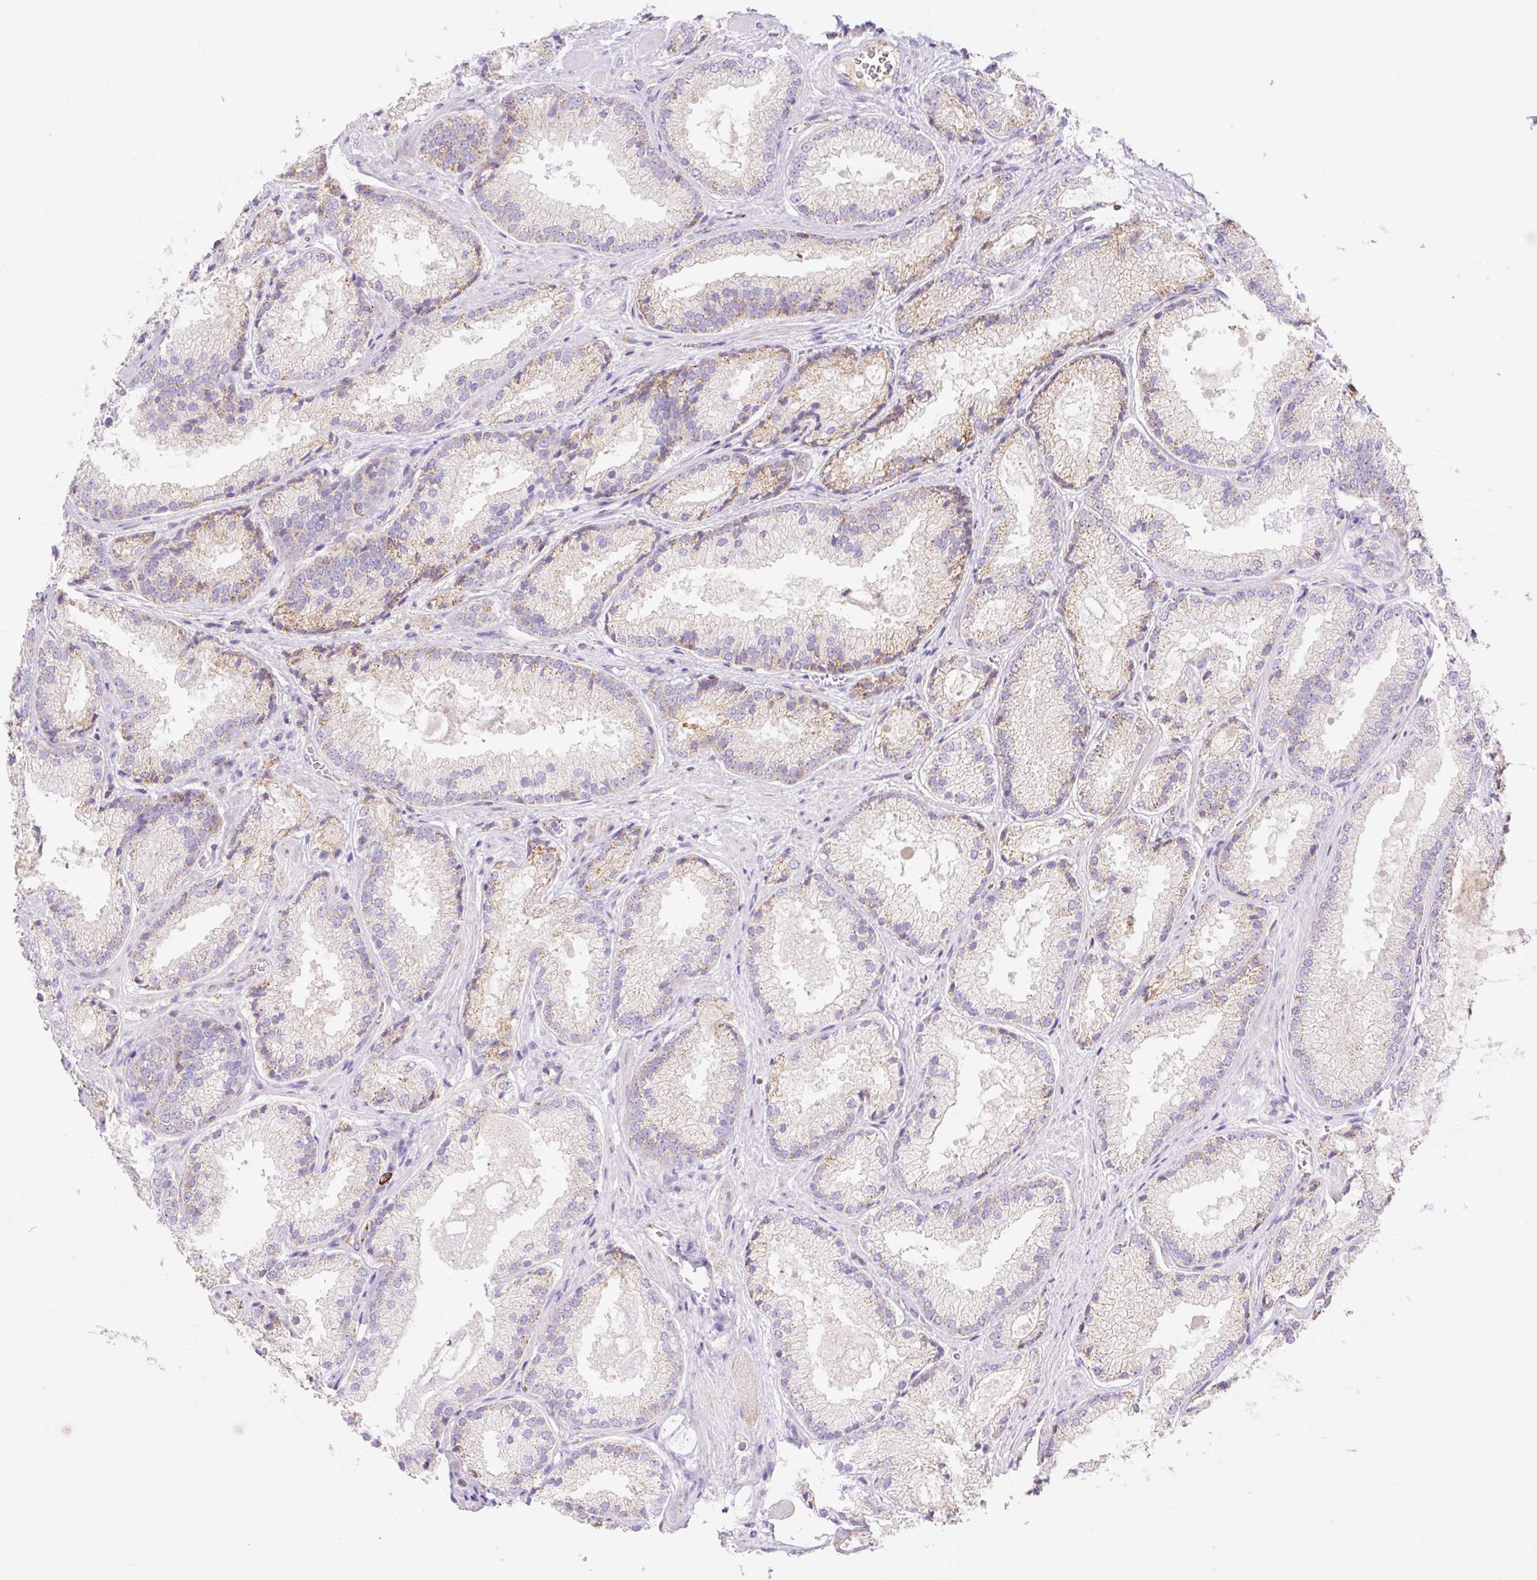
{"staining": {"intensity": "weak", "quantity": "25%-75%", "location": "cytoplasmic/membranous"}, "tissue": "prostate cancer", "cell_type": "Tumor cells", "image_type": "cancer", "snomed": [{"axis": "morphology", "description": "Adenocarcinoma, High grade"}, {"axis": "topography", "description": "Prostate"}], "caption": "High-power microscopy captured an immunohistochemistry micrograph of prostate cancer (adenocarcinoma (high-grade)), revealing weak cytoplasmic/membranous positivity in about 25%-75% of tumor cells.", "gene": "ETNK2", "patient": {"sex": "male", "age": 68}}